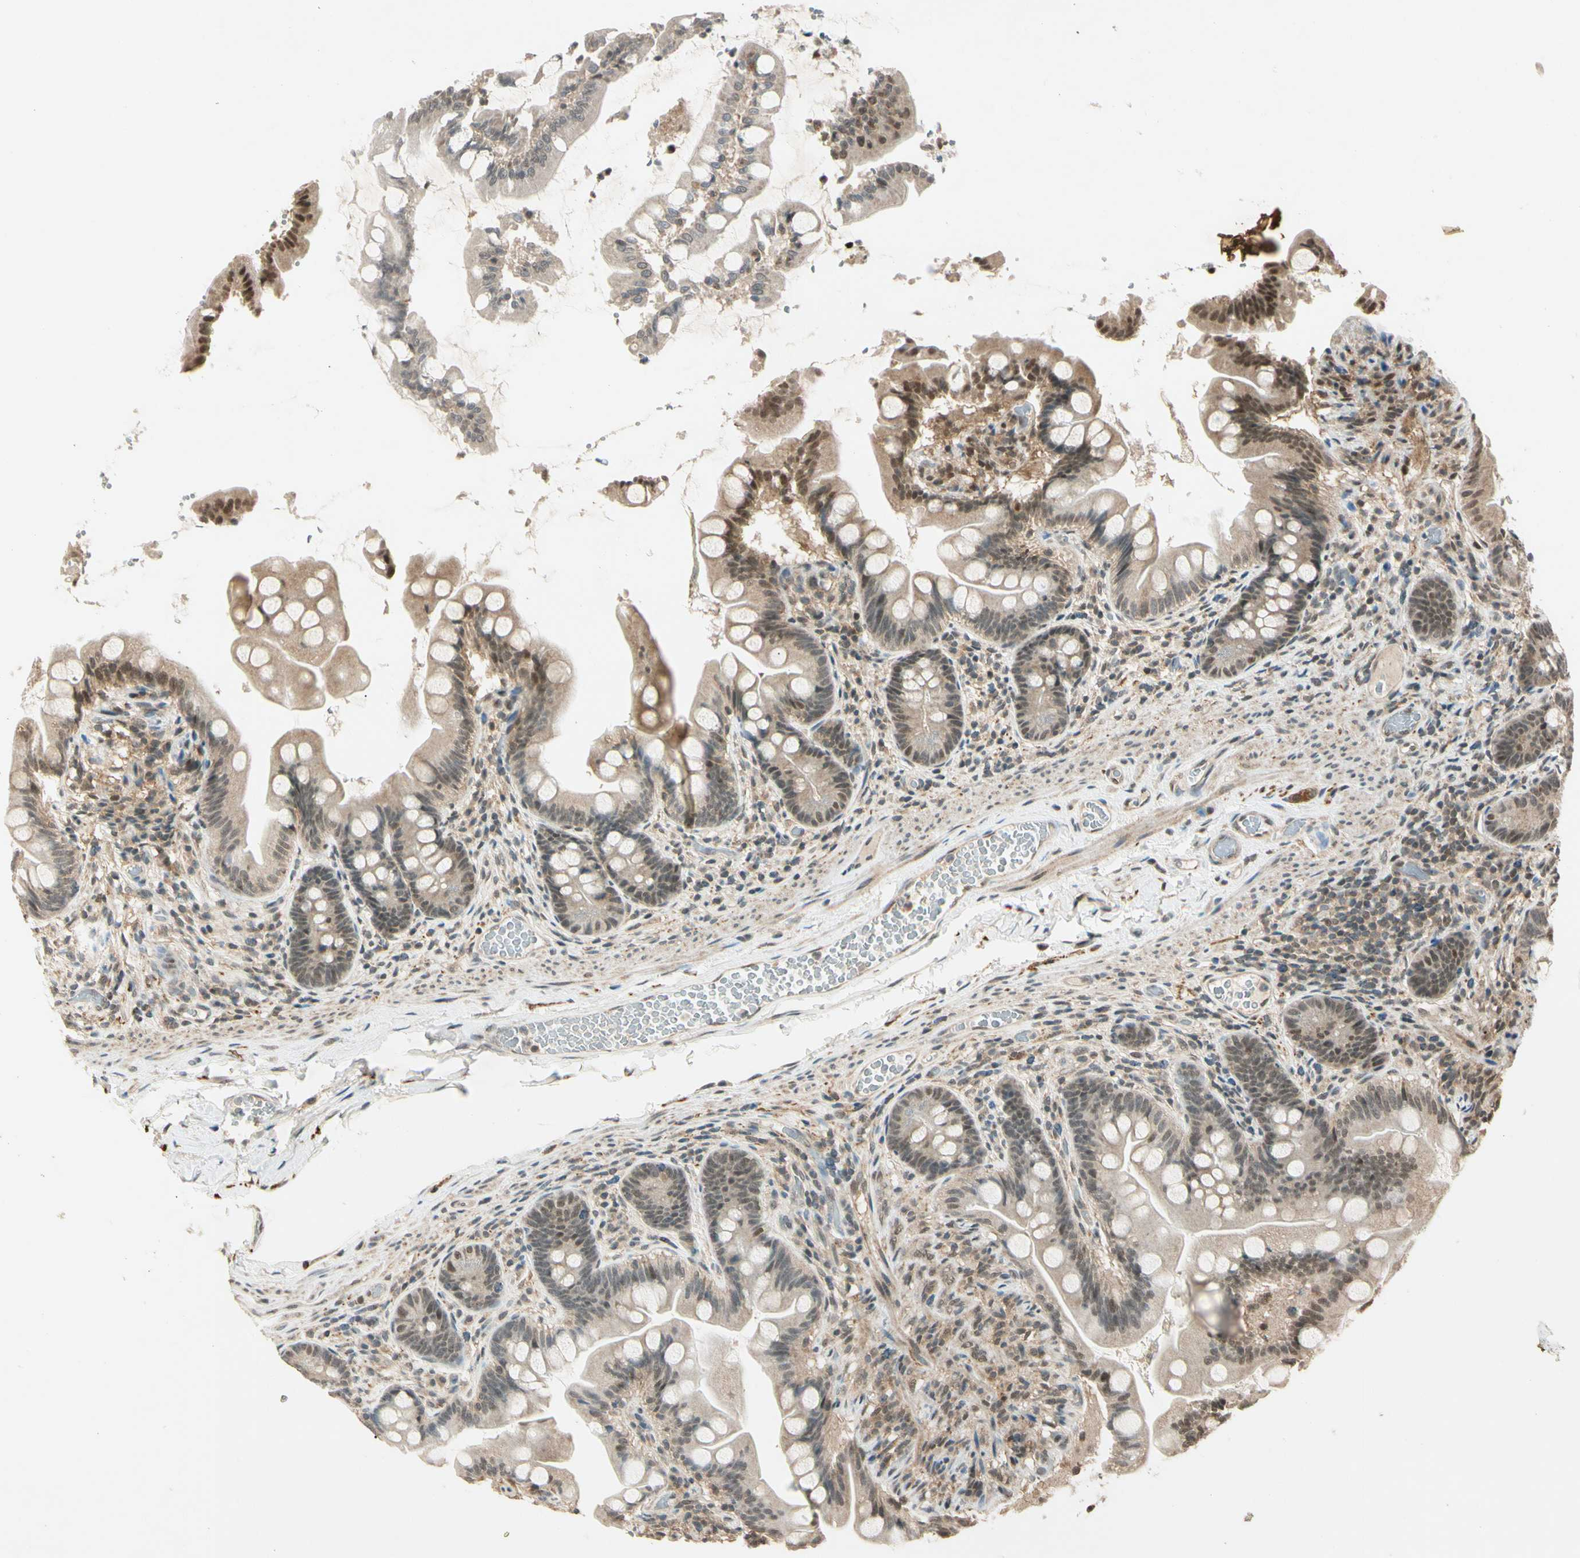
{"staining": {"intensity": "weak", "quantity": "25%-75%", "location": "cytoplasmic/membranous,nuclear"}, "tissue": "small intestine", "cell_type": "Glandular cells", "image_type": "normal", "snomed": [{"axis": "morphology", "description": "Normal tissue, NOS"}, {"axis": "topography", "description": "Small intestine"}], "caption": "A brown stain labels weak cytoplasmic/membranous,nuclear positivity of a protein in glandular cells of benign human small intestine. (Brightfield microscopy of DAB IHC at high magnification).", "gene": "ZSCAN12", "patient": {"sex": "female", "age": 56}}